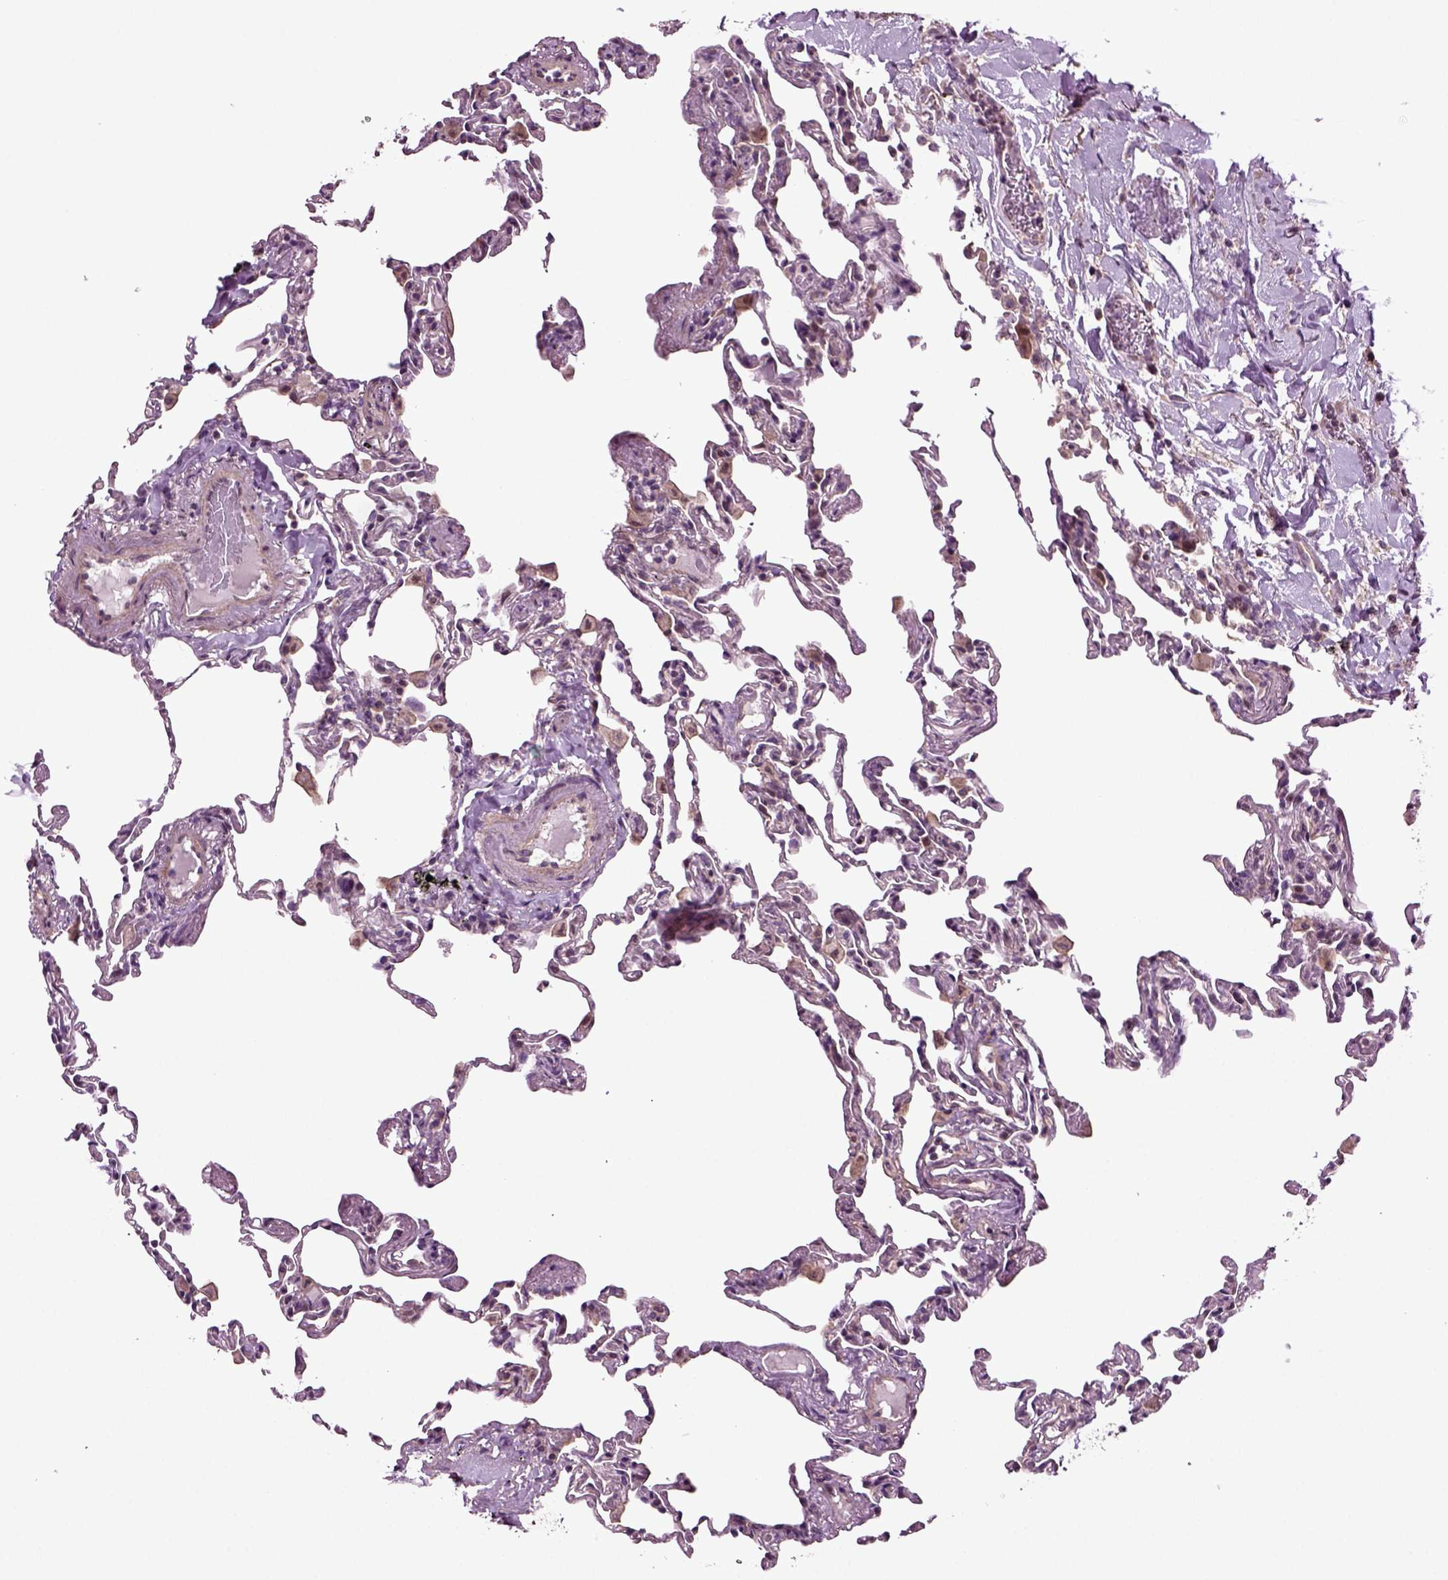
{"staining": {"intensity": "negative", "quantity": "none", "location": "none"}, "tissue": "lung", "cell_type": "Alveolar cells", "image_type": "normal", "snomed": [{"axis": "morphology", "description": "Normal tissue, NOS"}, {"axis": "topography", "description": "Lung"}], "caption": "This histopathology image is of benign lung stained with IHC to label a protein in brown with the nuclei are counter-stained blue. There is no staining in alveolar cells. (Brightfield microscopy of DAB (3,3'-diaminobenzidine) IHC at high magnification).", "gene": "HAGHL", "patient": {"sex": "female", "age": 57}}